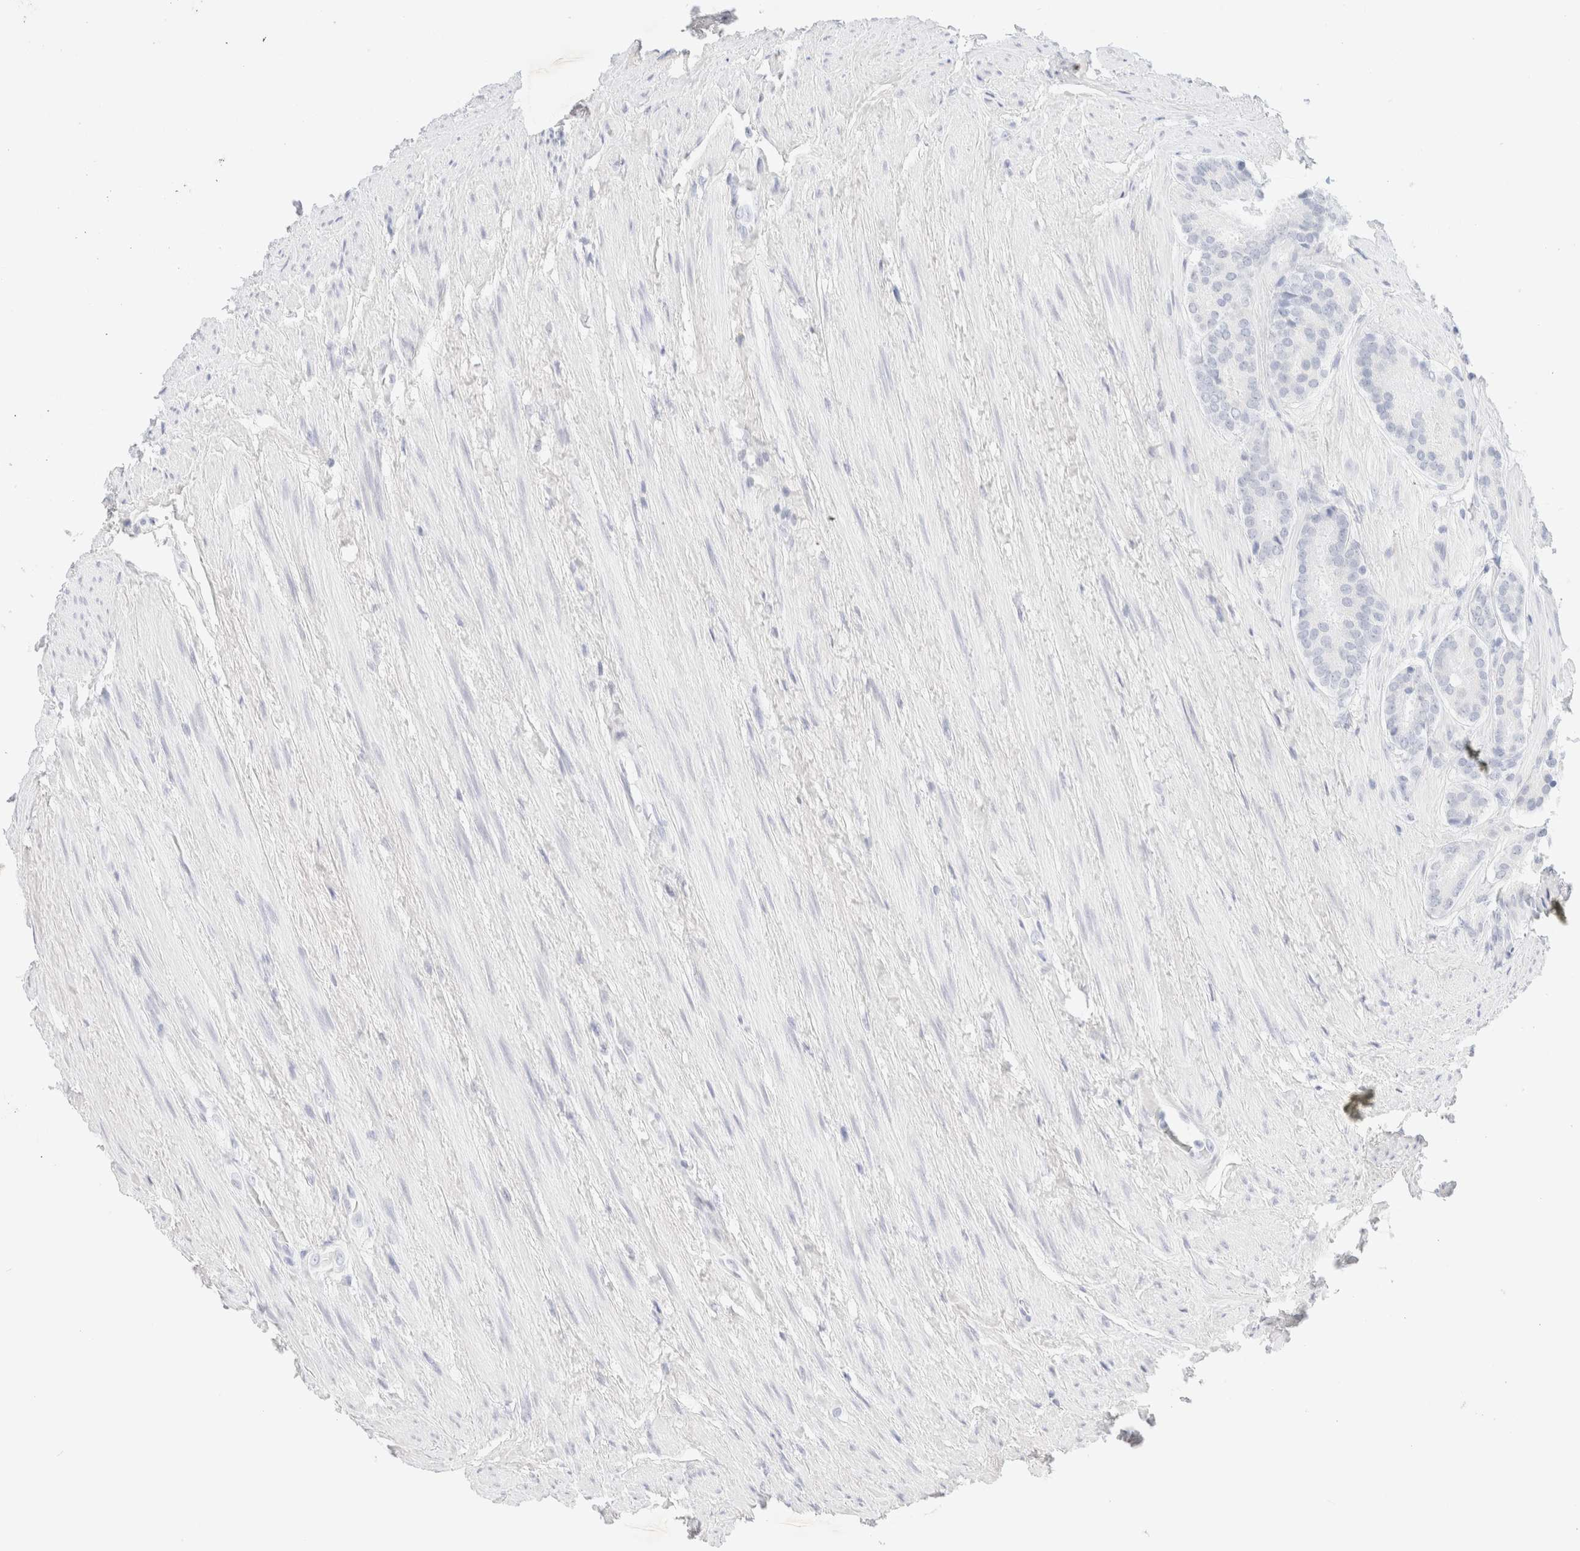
{"staining": {"intensity": "negative", "quantity": "none", "location": "none"}, "tissue": "prostate cancer", "cell_type": "Tumor cells", "image_type": "cancer", "snomed": [{"axis": "morphology", "description": "Adenocarcinoma, Low grade"}, {"axis": "topography", "description": "Prostate"}], "caption": "Tumor cells show no significant protein expression in prostate adenocarcinoma (low-grade).", "gene": "KRT15", "patient": {"sex": "male", "age": 69}}